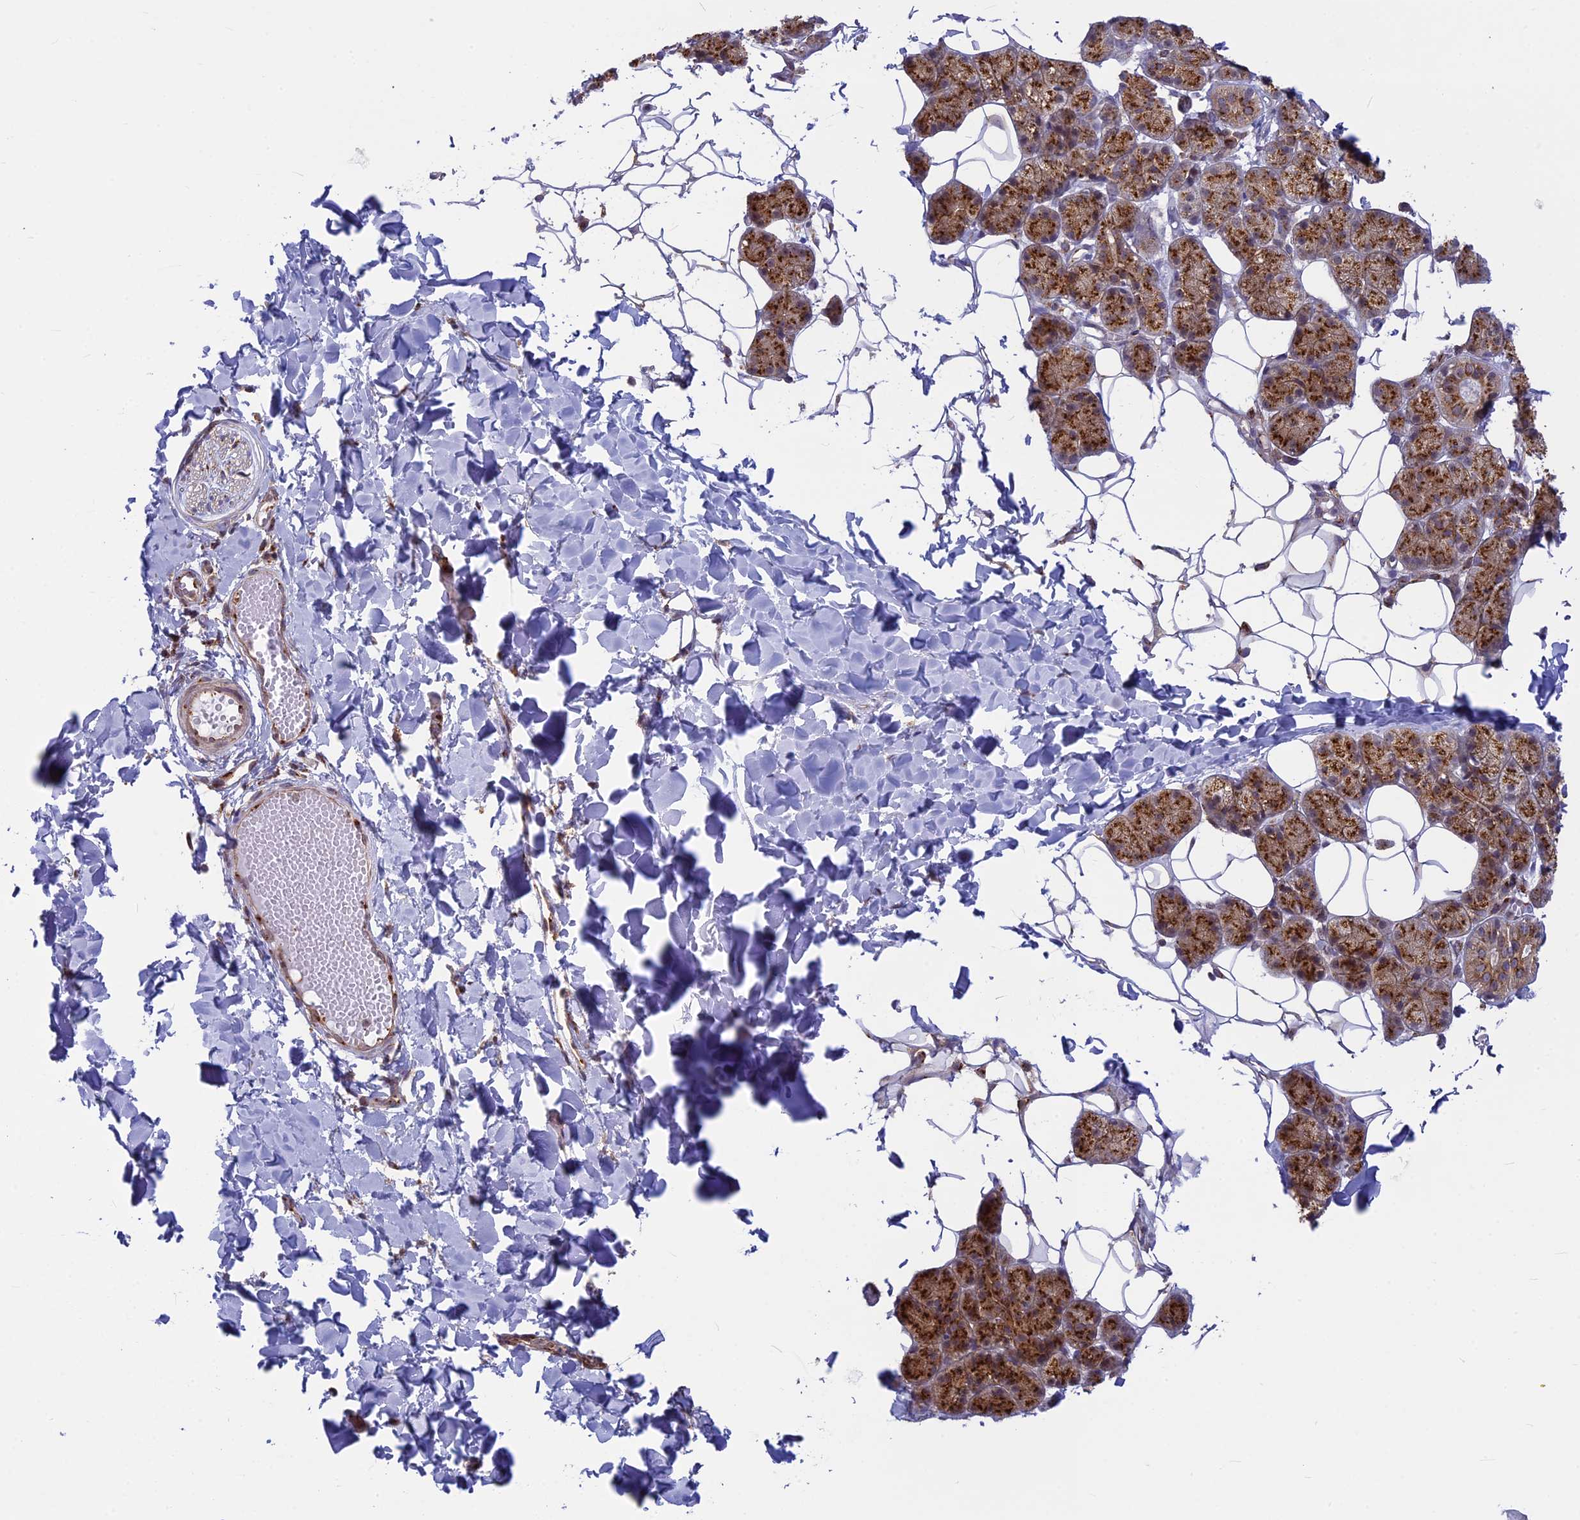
{"staining": {"intensity": "strong", "quantity": ">75%", "location": "cytoplasmic/membranous"}, "tissue": "salivary gland", "cell_type": "Glandular cells", "image_type": "normal", "snomed": [{"axis": "morphology", "description": "Normal tissue, NOS"}, {"axis": "topography", "description": "Salivary gland"}], "caption": "Brown immunohistochemical staining in unremarkable human salivary gland demonstrates strong cytoplasmic/membranous positivity in about >75% of glandular cells.", "gene": "CLINT1", "patient": {"sex": "female", "age": 33}}